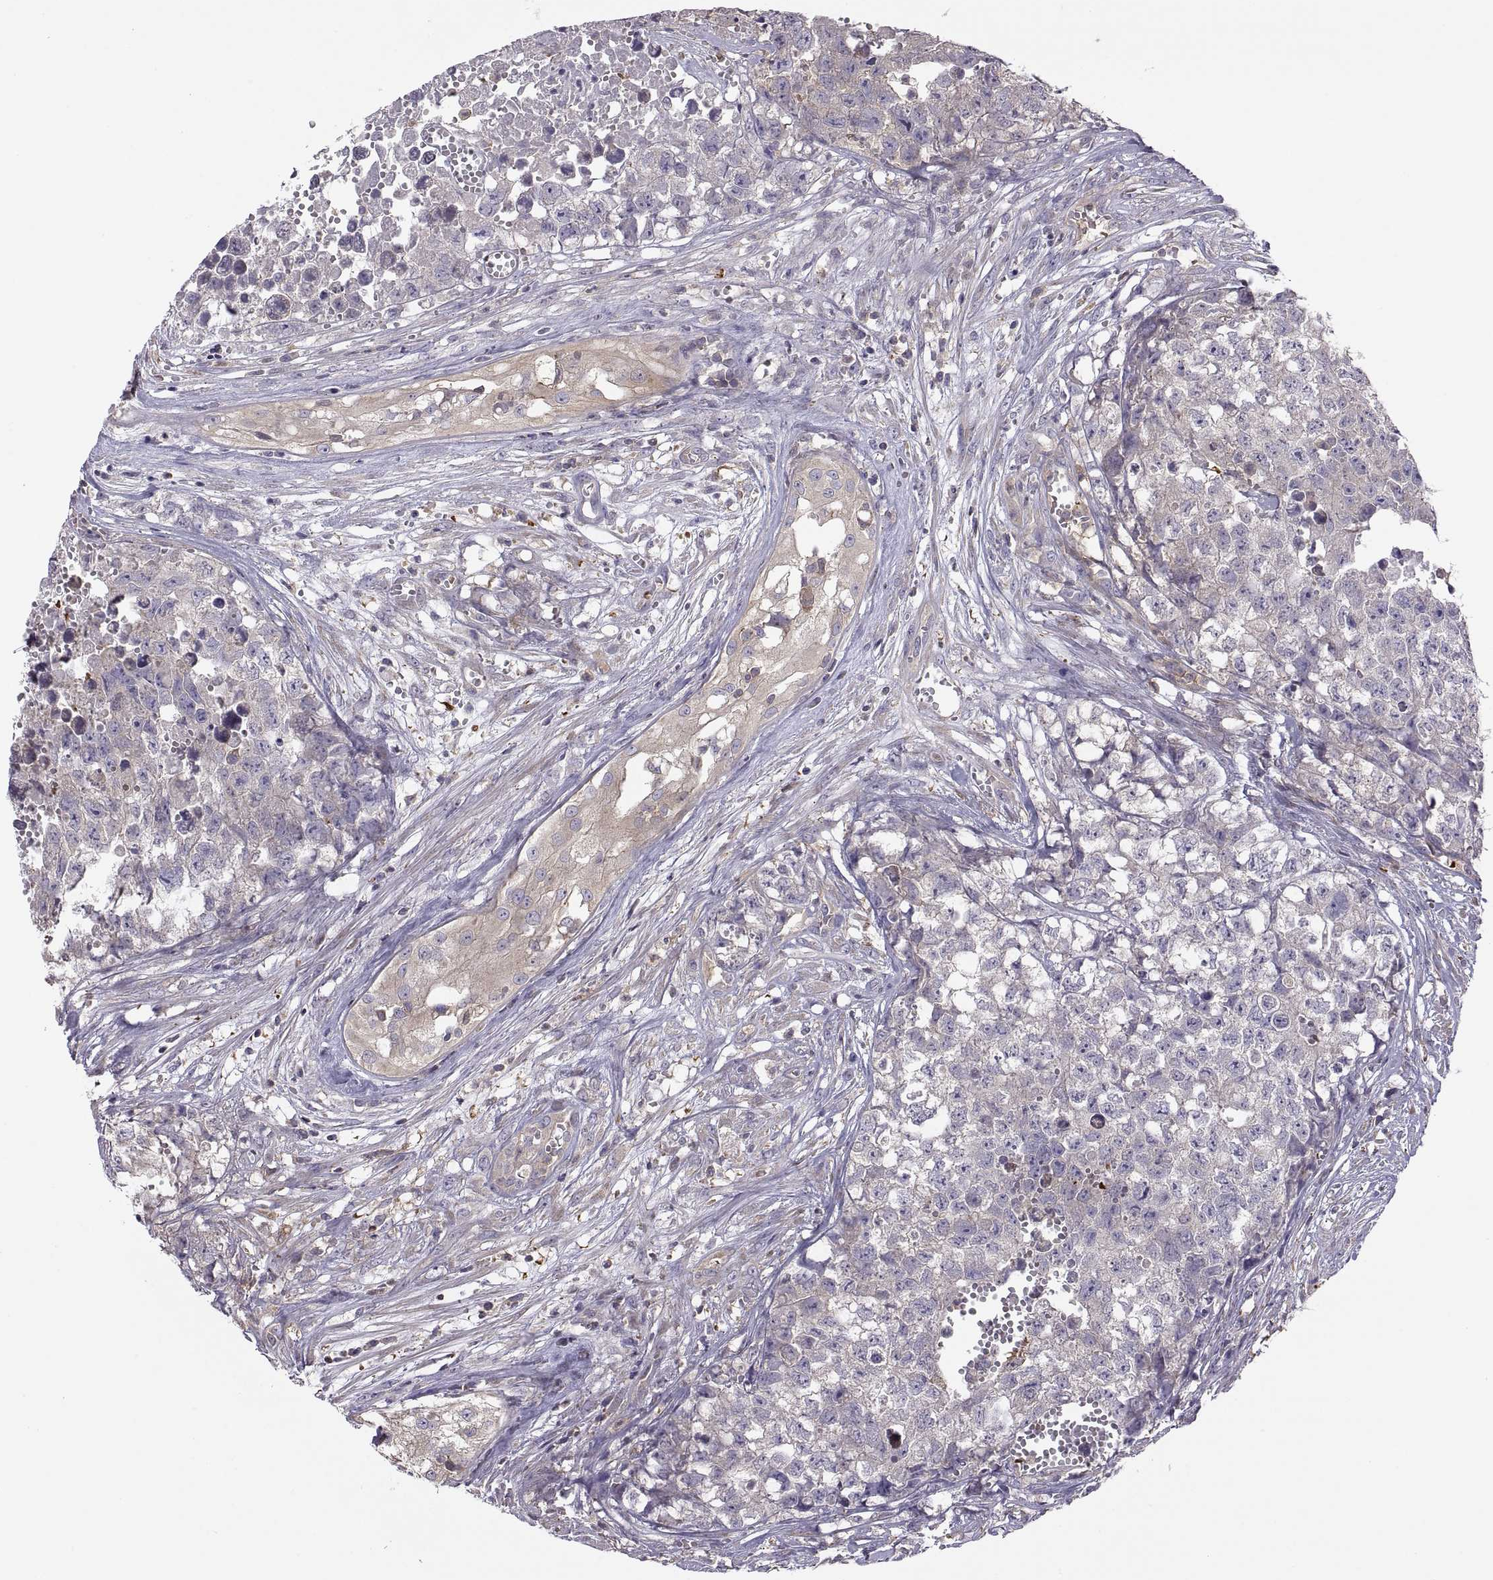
{"staining": {"intensity": "negative", "quantity": "none", "location": "none"}, "tissue": "testis cancer", "cell_type": "Tumor cells", "image_type": "cancer", "snomed": [{"axis": "morphology", "description": "Seminoma, NOS"}, {"axis": "morphology", "description": "Carcinoma, Embryonal, NOS"}, {"axis": "topography", "description": "Testis"}], "caption": "The immunohistochemistry (IHC) micrograph has no significant positivity in tumor cells of testis seminoma tissue. (DAB immunohistochemistry (IHC), high magnification).", "gene": "SPATA32", "patient": {"sex": "male", "age": 22}}